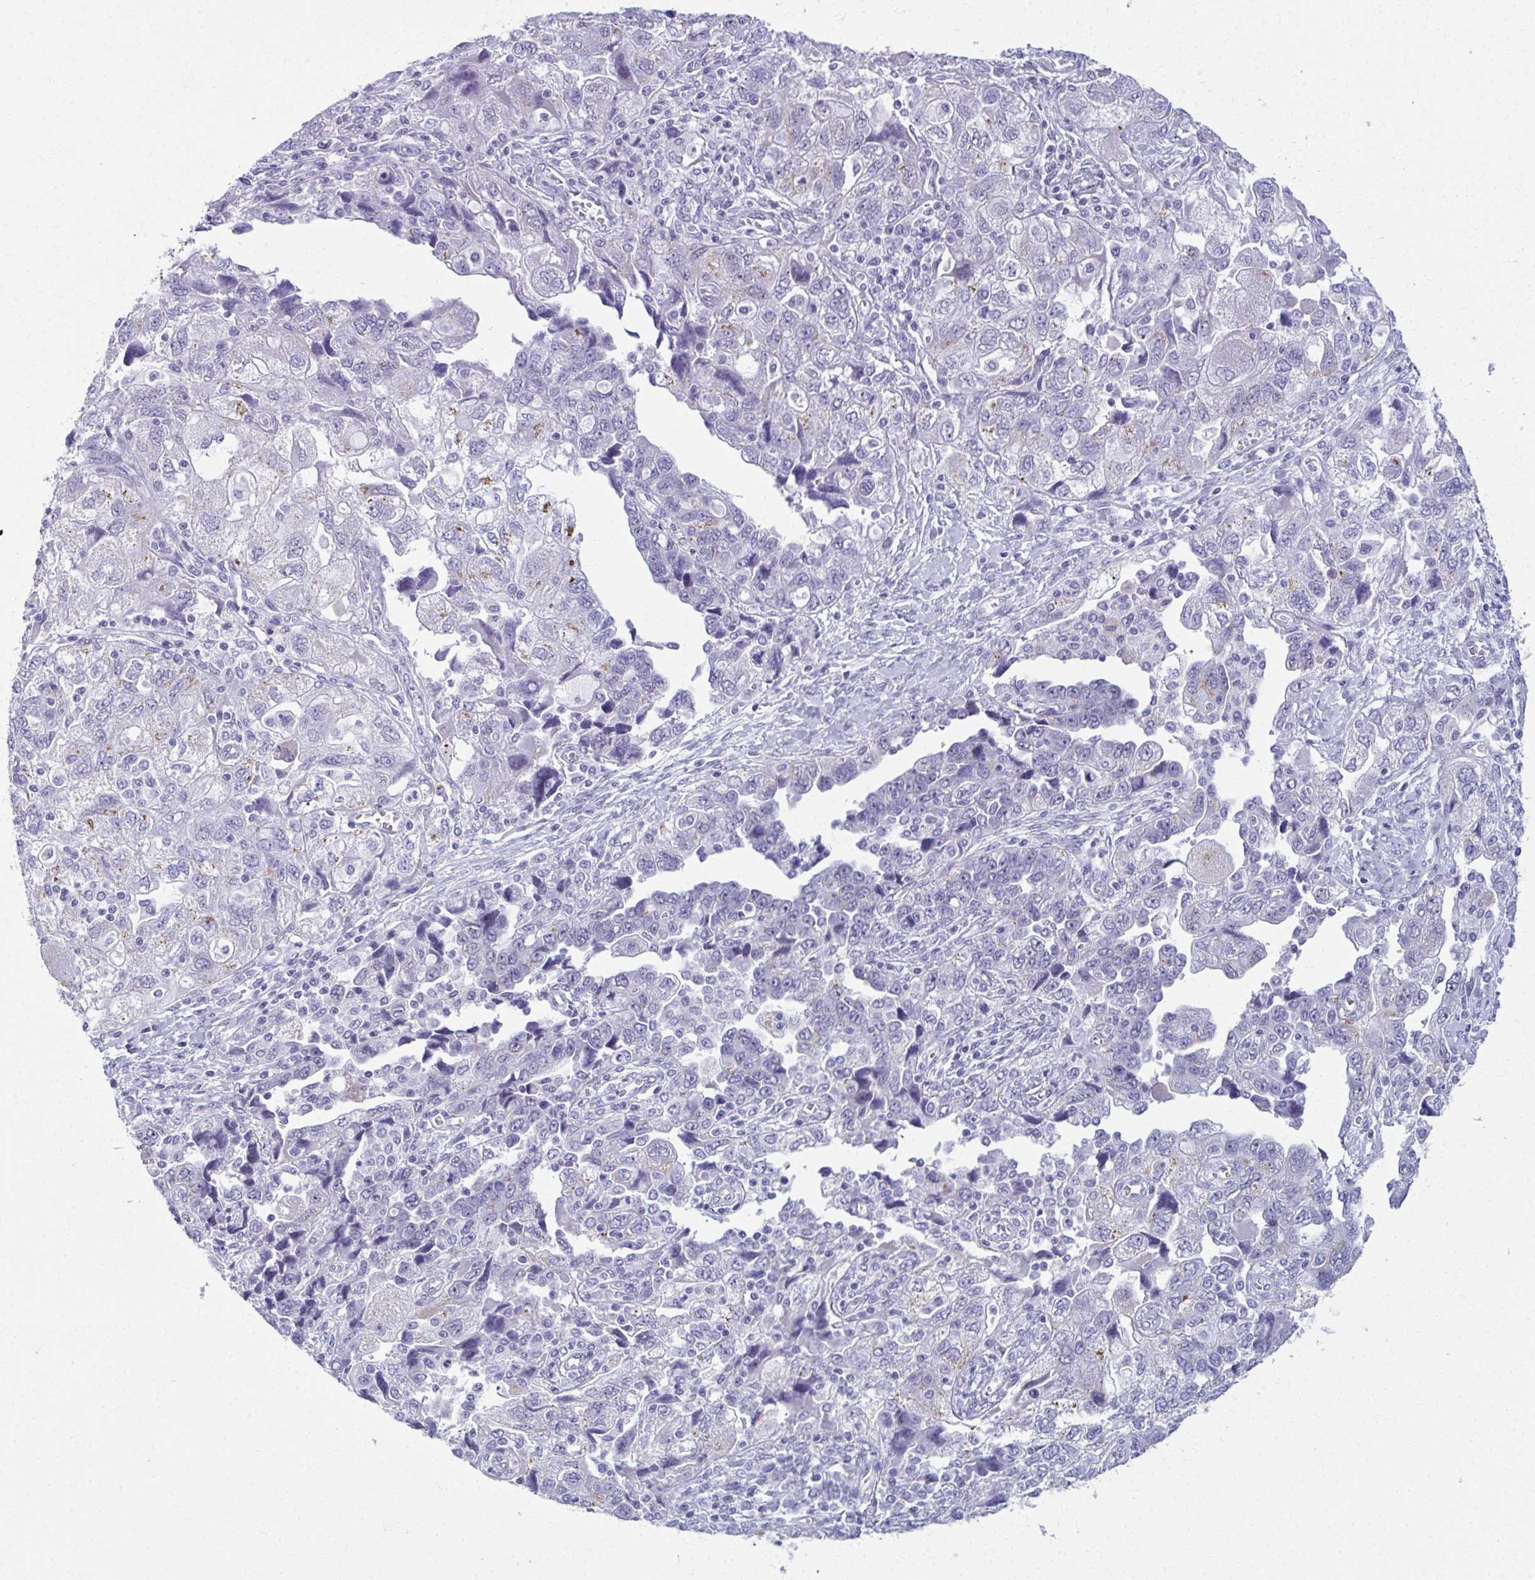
{"staining": {"intensity": "weak", "quantity": "<25%", "location": "cytoplasmic/membranous"}, "tissue": "ovarian cancer", "cell_type": "Tumor cells", "image_type": "cancer", "snomed": [{"axis": "morphology", "description": "Carcinoma, NOS"}, {"axis": "morphology", "description": "Cystadenocarcinoma, serous, NOS"}, {"axis": "topography", "description": "Ovary"}], "caption": "This is an immunohistochemistry (IHC) histopathology image of human serous cystadenocarcinoma (ovarian). There is no positivity in tumor cells.", "gene": "SCLY", "patient": {"sex": "female", "age": 69}}